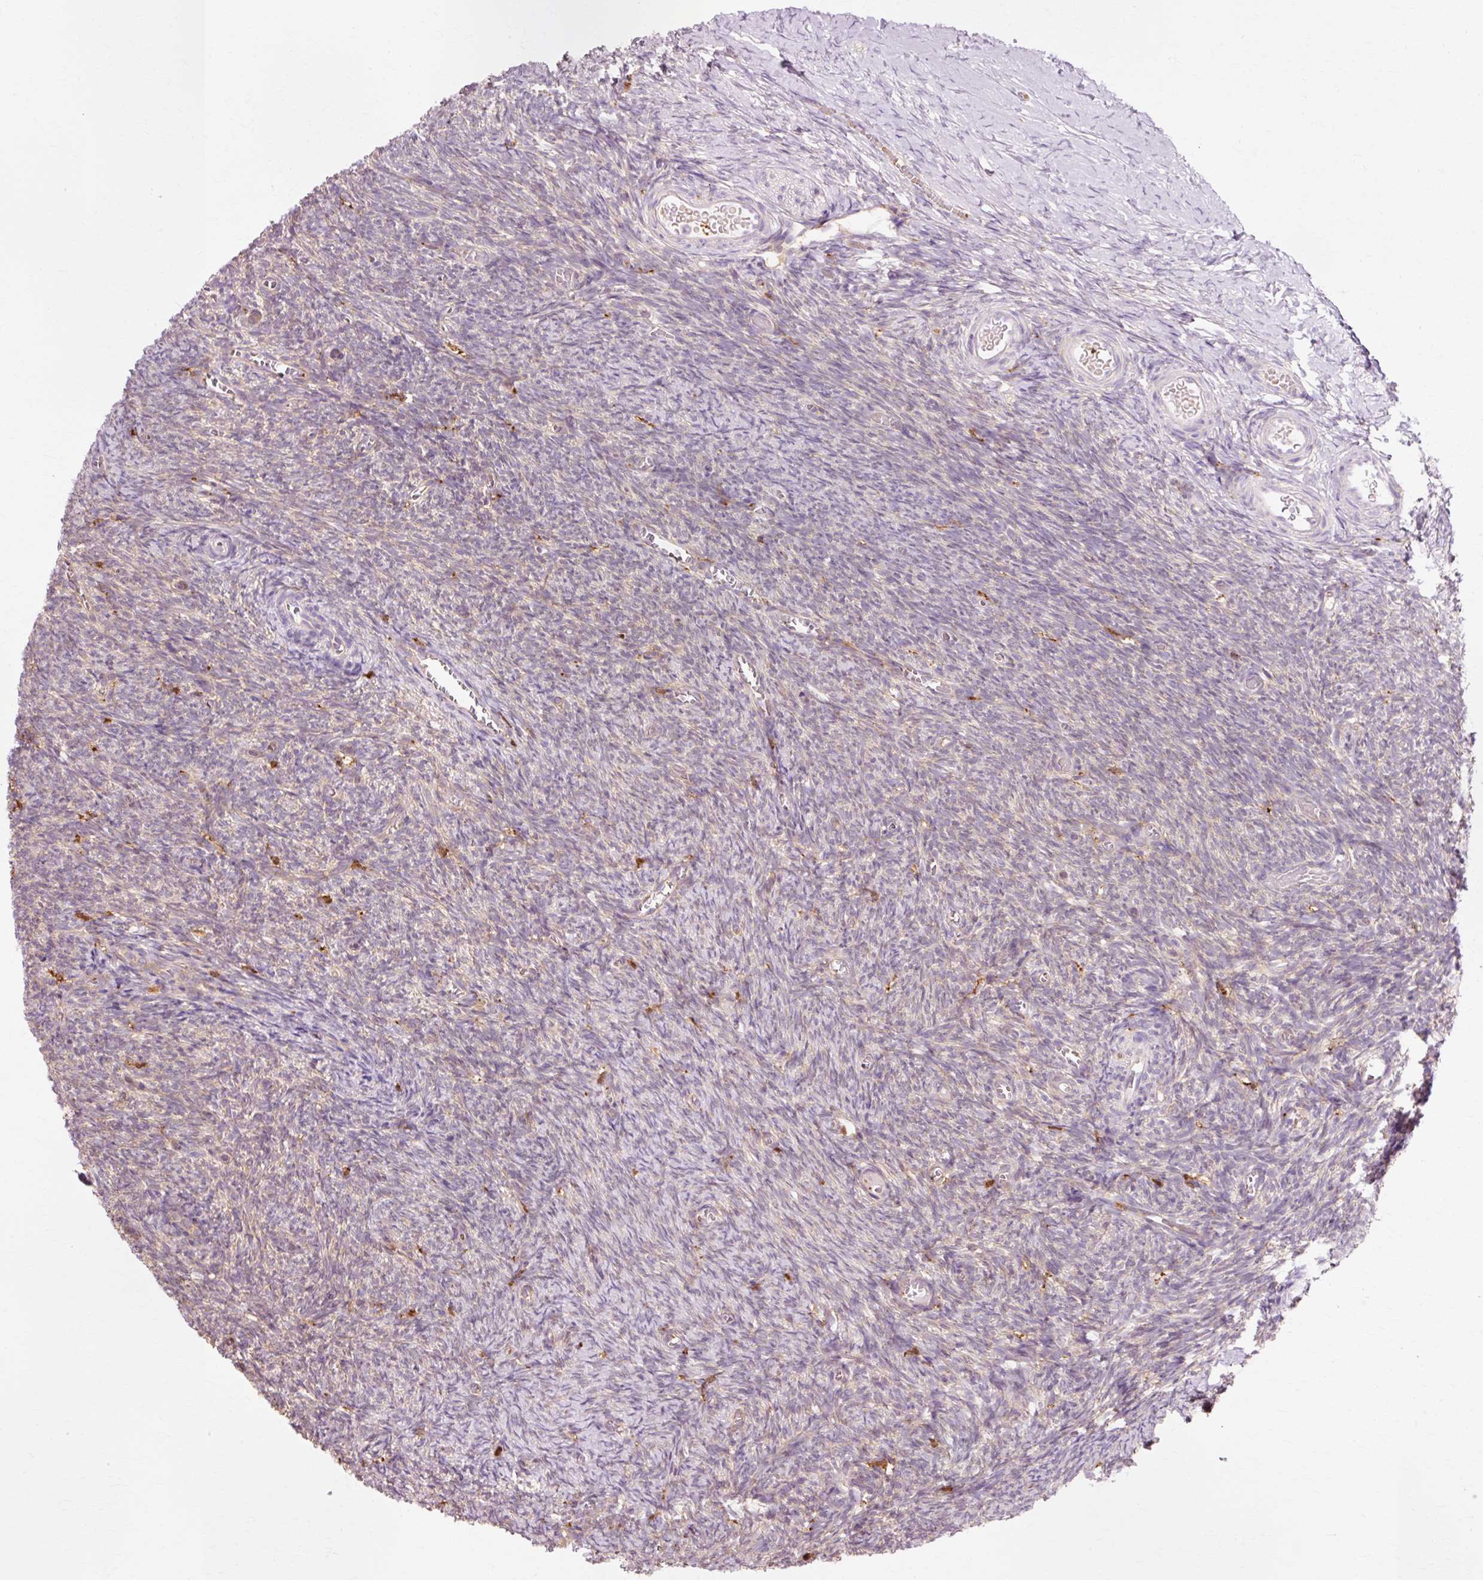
{"staining": {"intensity": "strong", "quantity": "25%-75%", "location": "cytoplasmic/membranous"}, "tissue": "ovary", "cell_type": "Follicle cells", "image_type": "normal", "snomed": [{"axis": "morphology", "description": "Normal tissue, NOS"}, {"axis": "topography", "description": "Ovary"}], "caption": "Follicle cells exhibit strong cytoplasmic/membranous expression in about 25%-75% of cells in unremarkable ovary.", "gene": "GPX1", "patient": {"sex": "female", "age": 39}}